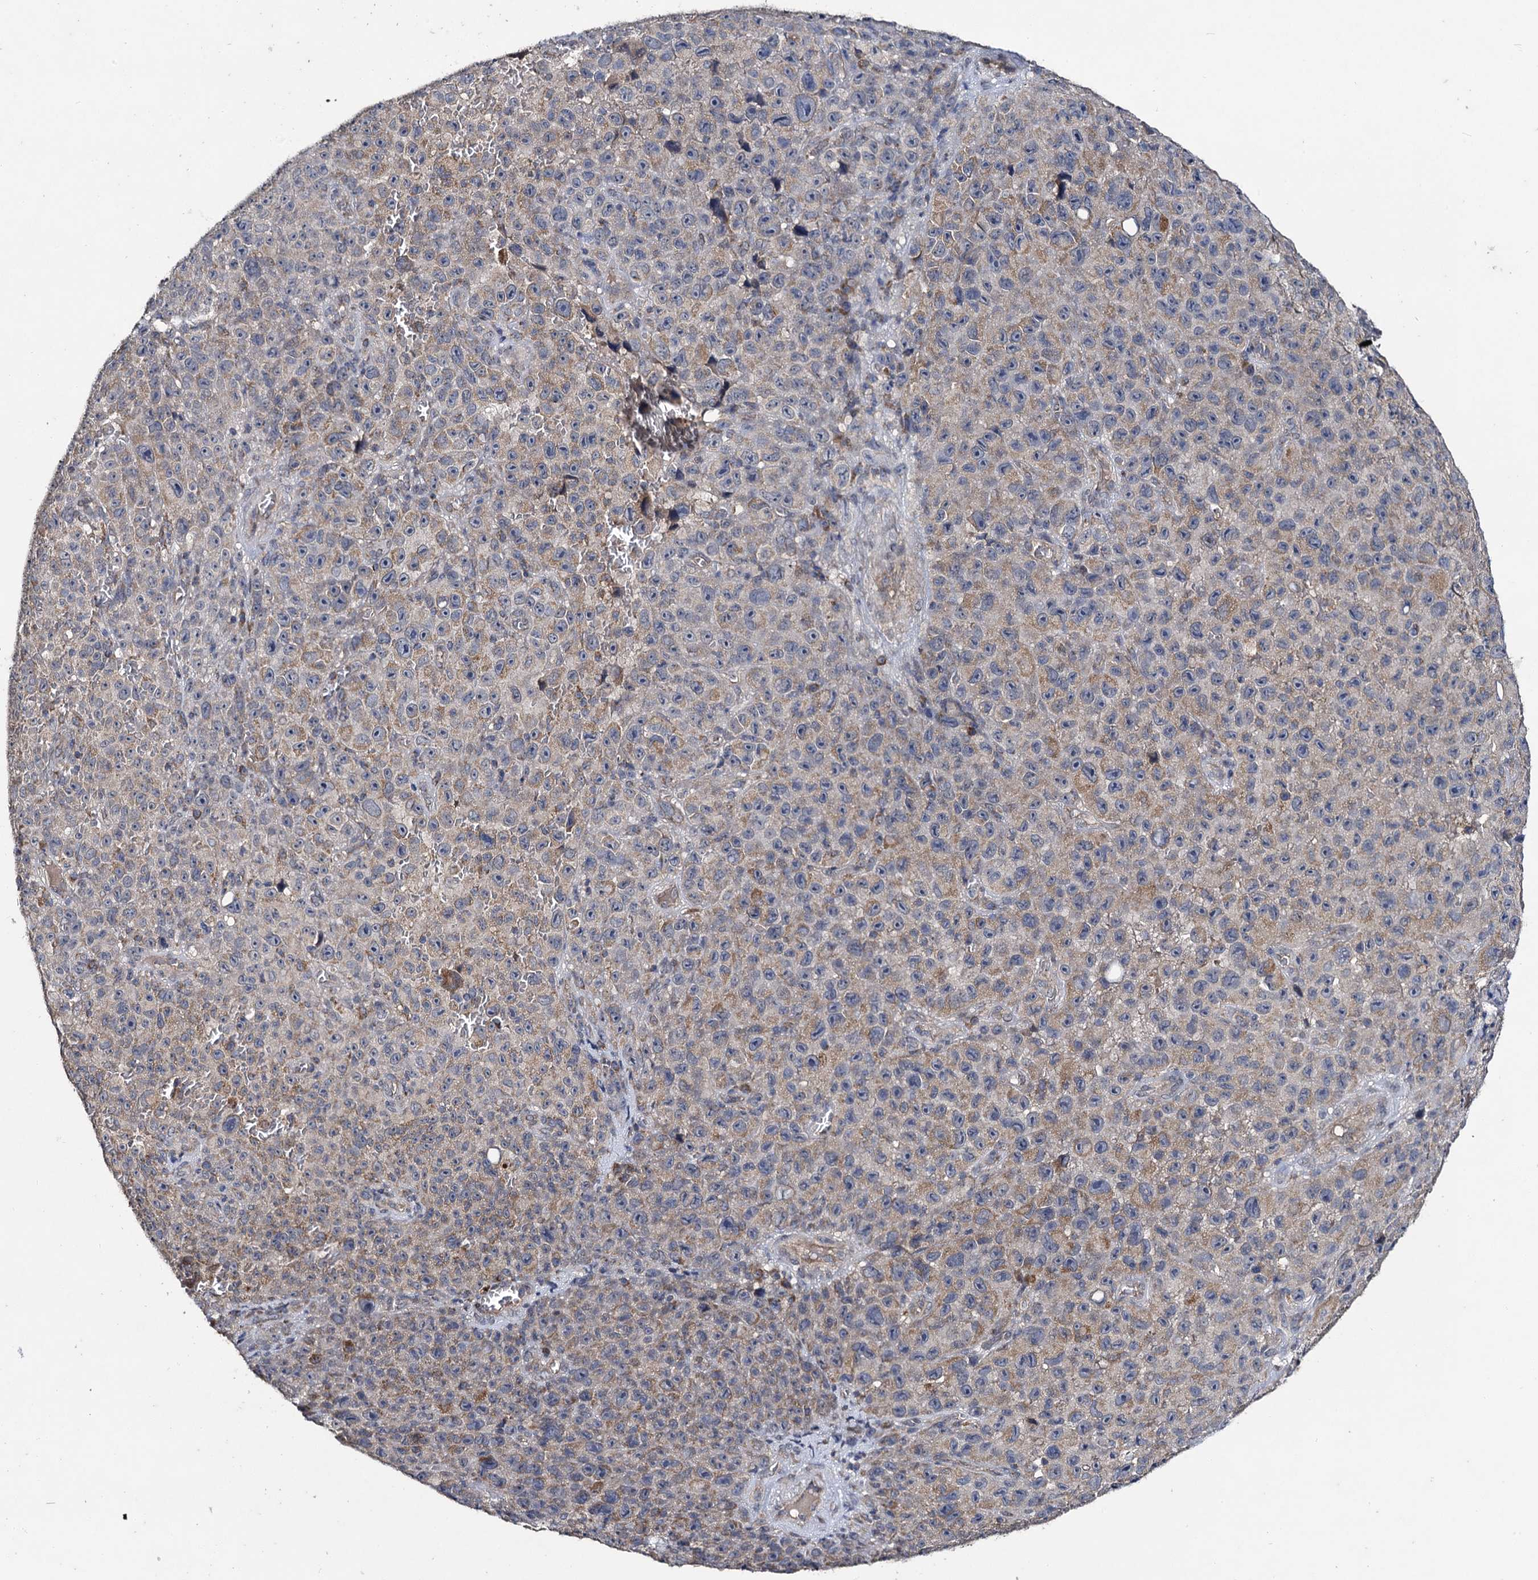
{"staining": {"intensity": "moderate", "quantity": "25%-75%", "location": "cytoplasmic/membranous"}, "tissue": "melanoma", "cell_type": "Tumor cells", "image_type": "cancer", "snomed": [{"axis": "morphology", "description": "Malignant melanoma, NOS"}, {"axis": "topography", "description": "Skin"}], "caption": "Moderate cytoplasmic/membranous staining is present in approximately 25%-75% of tumor cells in melanoma.", "gene": "VPS37D", "patient": {"sex": "female", "age": 82}}